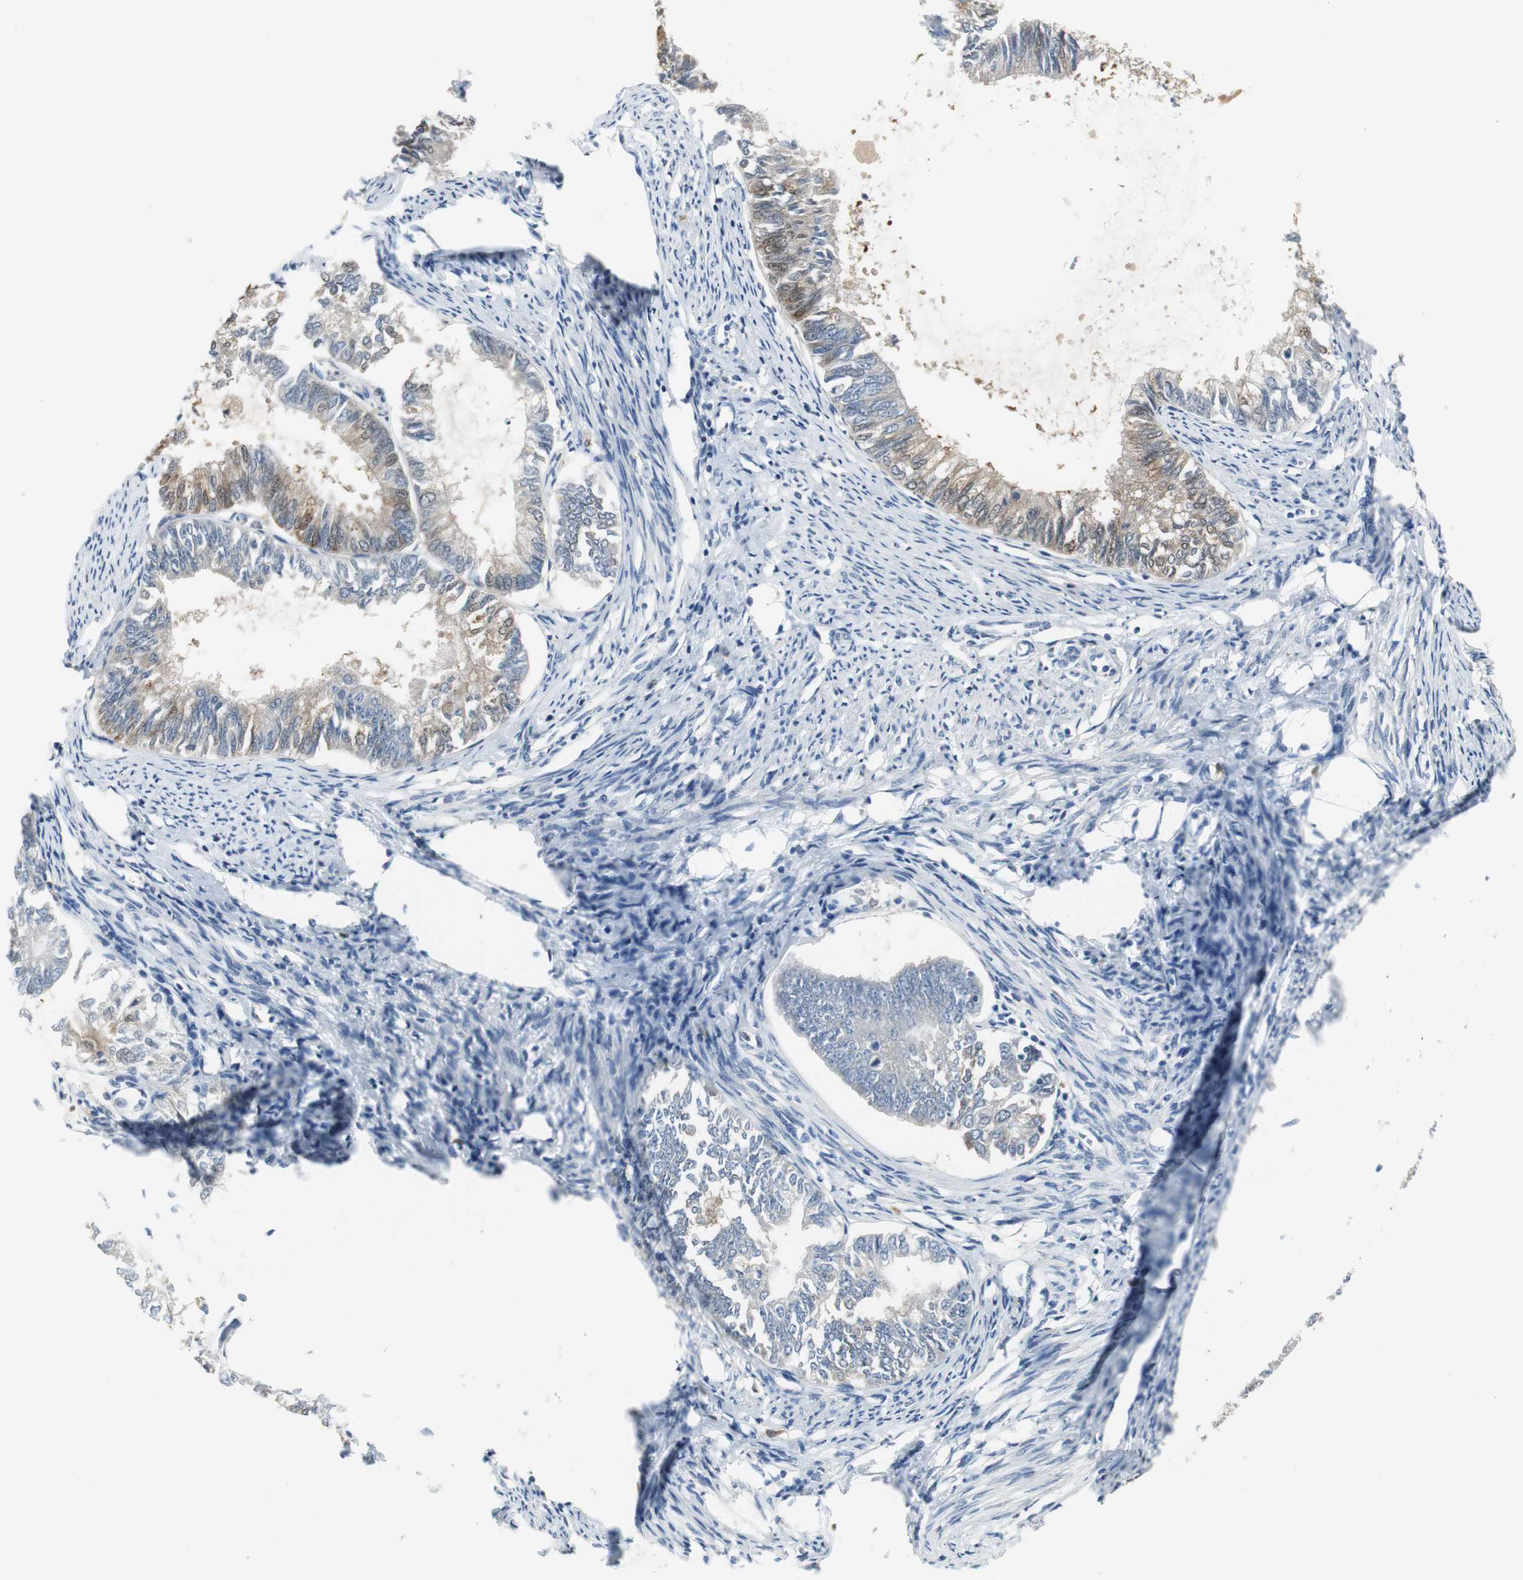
{"staining": {"intensity": "weak", "quantity": "<25%", "location": "cytoplasmic/membranous"}, "tissue": "endometrial cancer", "cell_type": "Tumor cells", "image_type": "cancer", "snomed": [{"axis": "morphology", "description": "Adenocarcinoma, NOS"}, {"axis": "topography", "description": "Endometrium"}], "caption": "Immunohistochemistry (IHC) histopathology image of human endometrial cancer (adenocarcinoma) stained for a protein (brown), which demonstrates no positivity in tumor cells. Nuclei are stained in blue.", "gene": "MSTO1", "patient": {"sex": "female", "age": 86}}